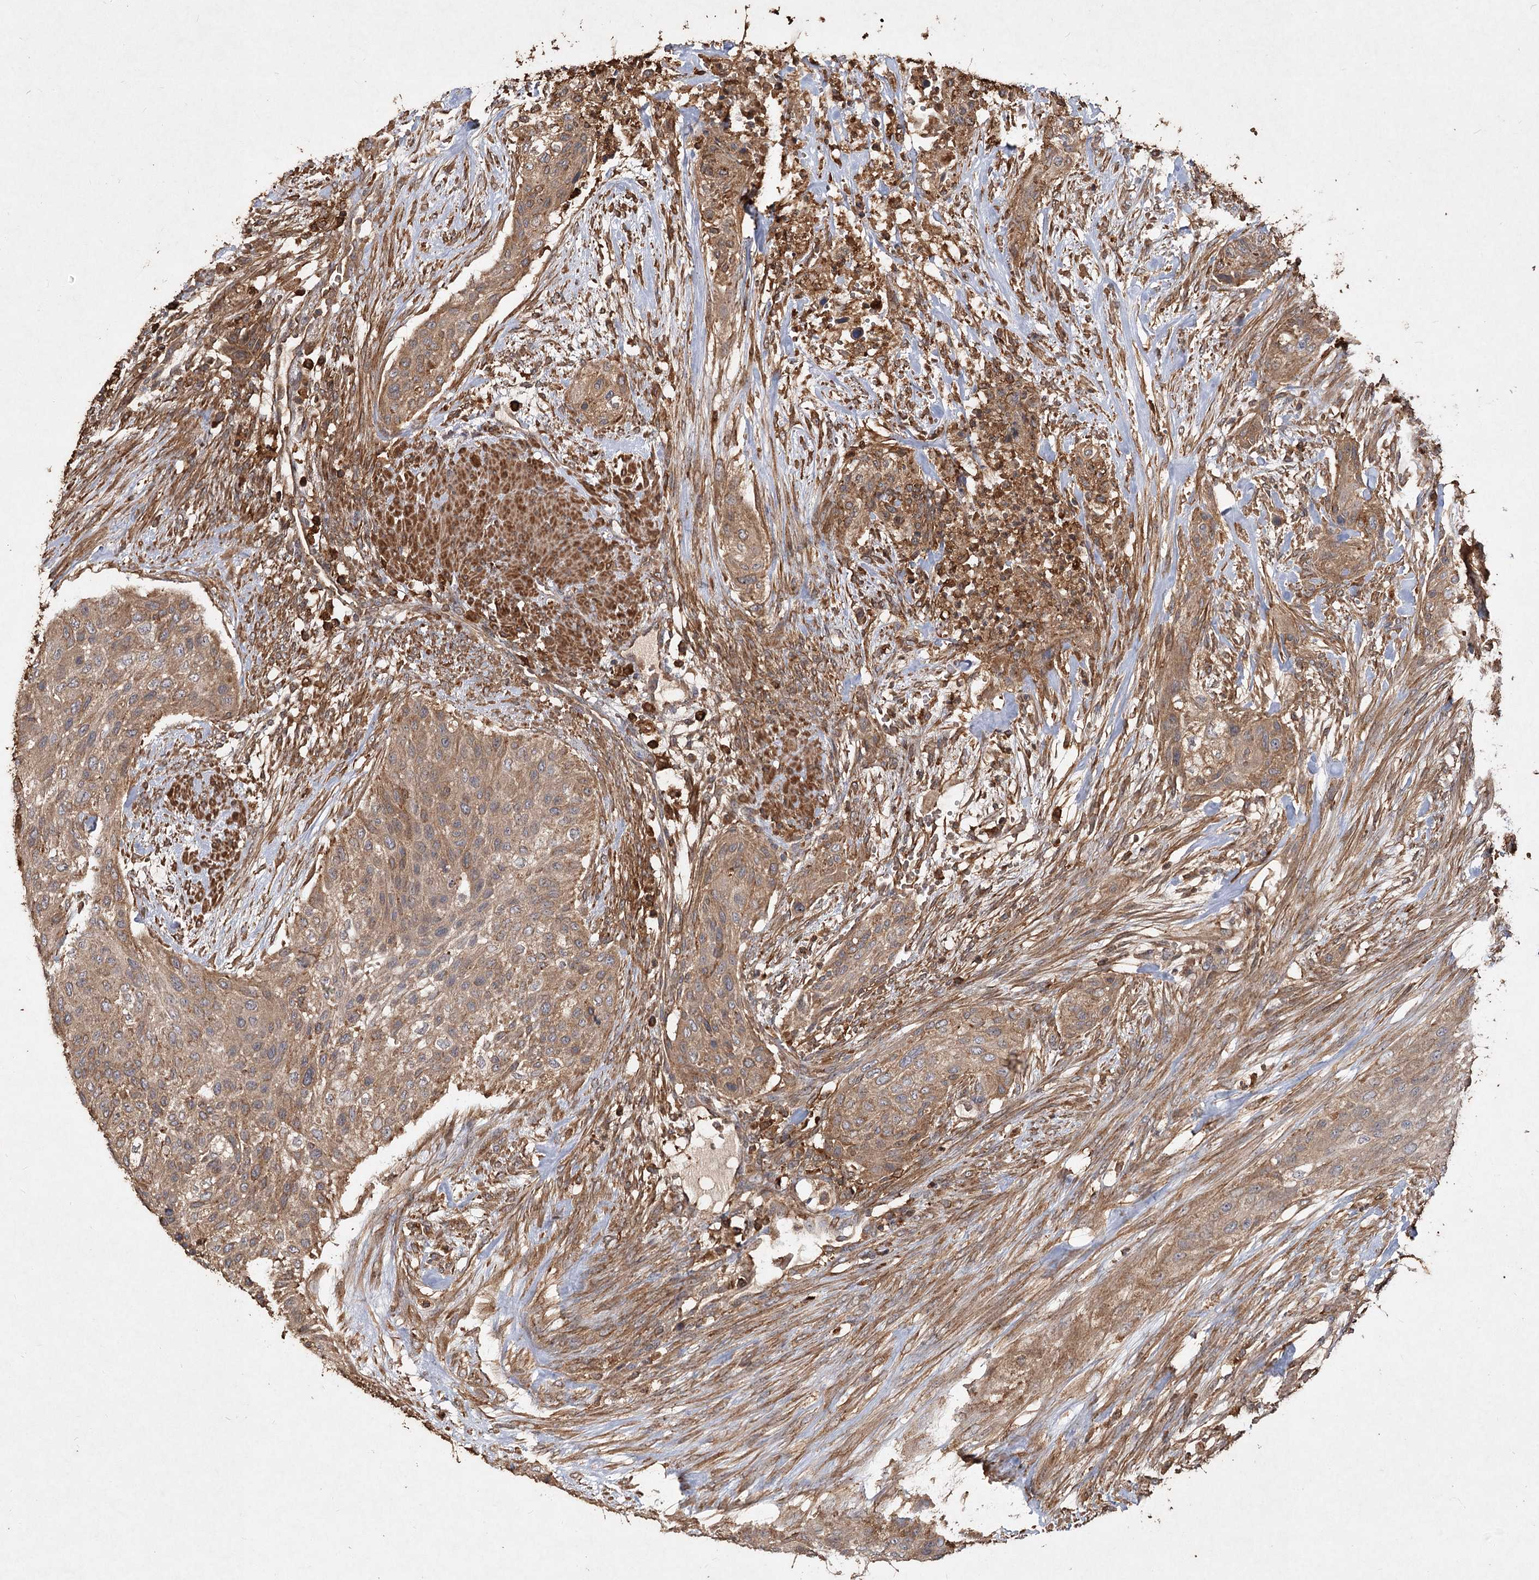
{"staining": {"intensity": "moderate", "quantity": ">75%", "location": "cytoplasmic/membranous"}, "tissue": "urothelial cancer", "cell_type": "Tumor cells", "image_type": "cancer", "snomed": [{"axis": "morphology", "description": "Urothelial carcinoma, High grade"}, {"axis": "topography", "description": "Urinary bladder"}], "caption": "This histopathology image reveals immunohistochemistry staining of human urothelial cancer, with medium moderate cytoplasmic/membranous positivity in approximately >75% of tumor cells.", "gene": "PIK3C2A", "patient": {"sex": "male", "age": 35}}